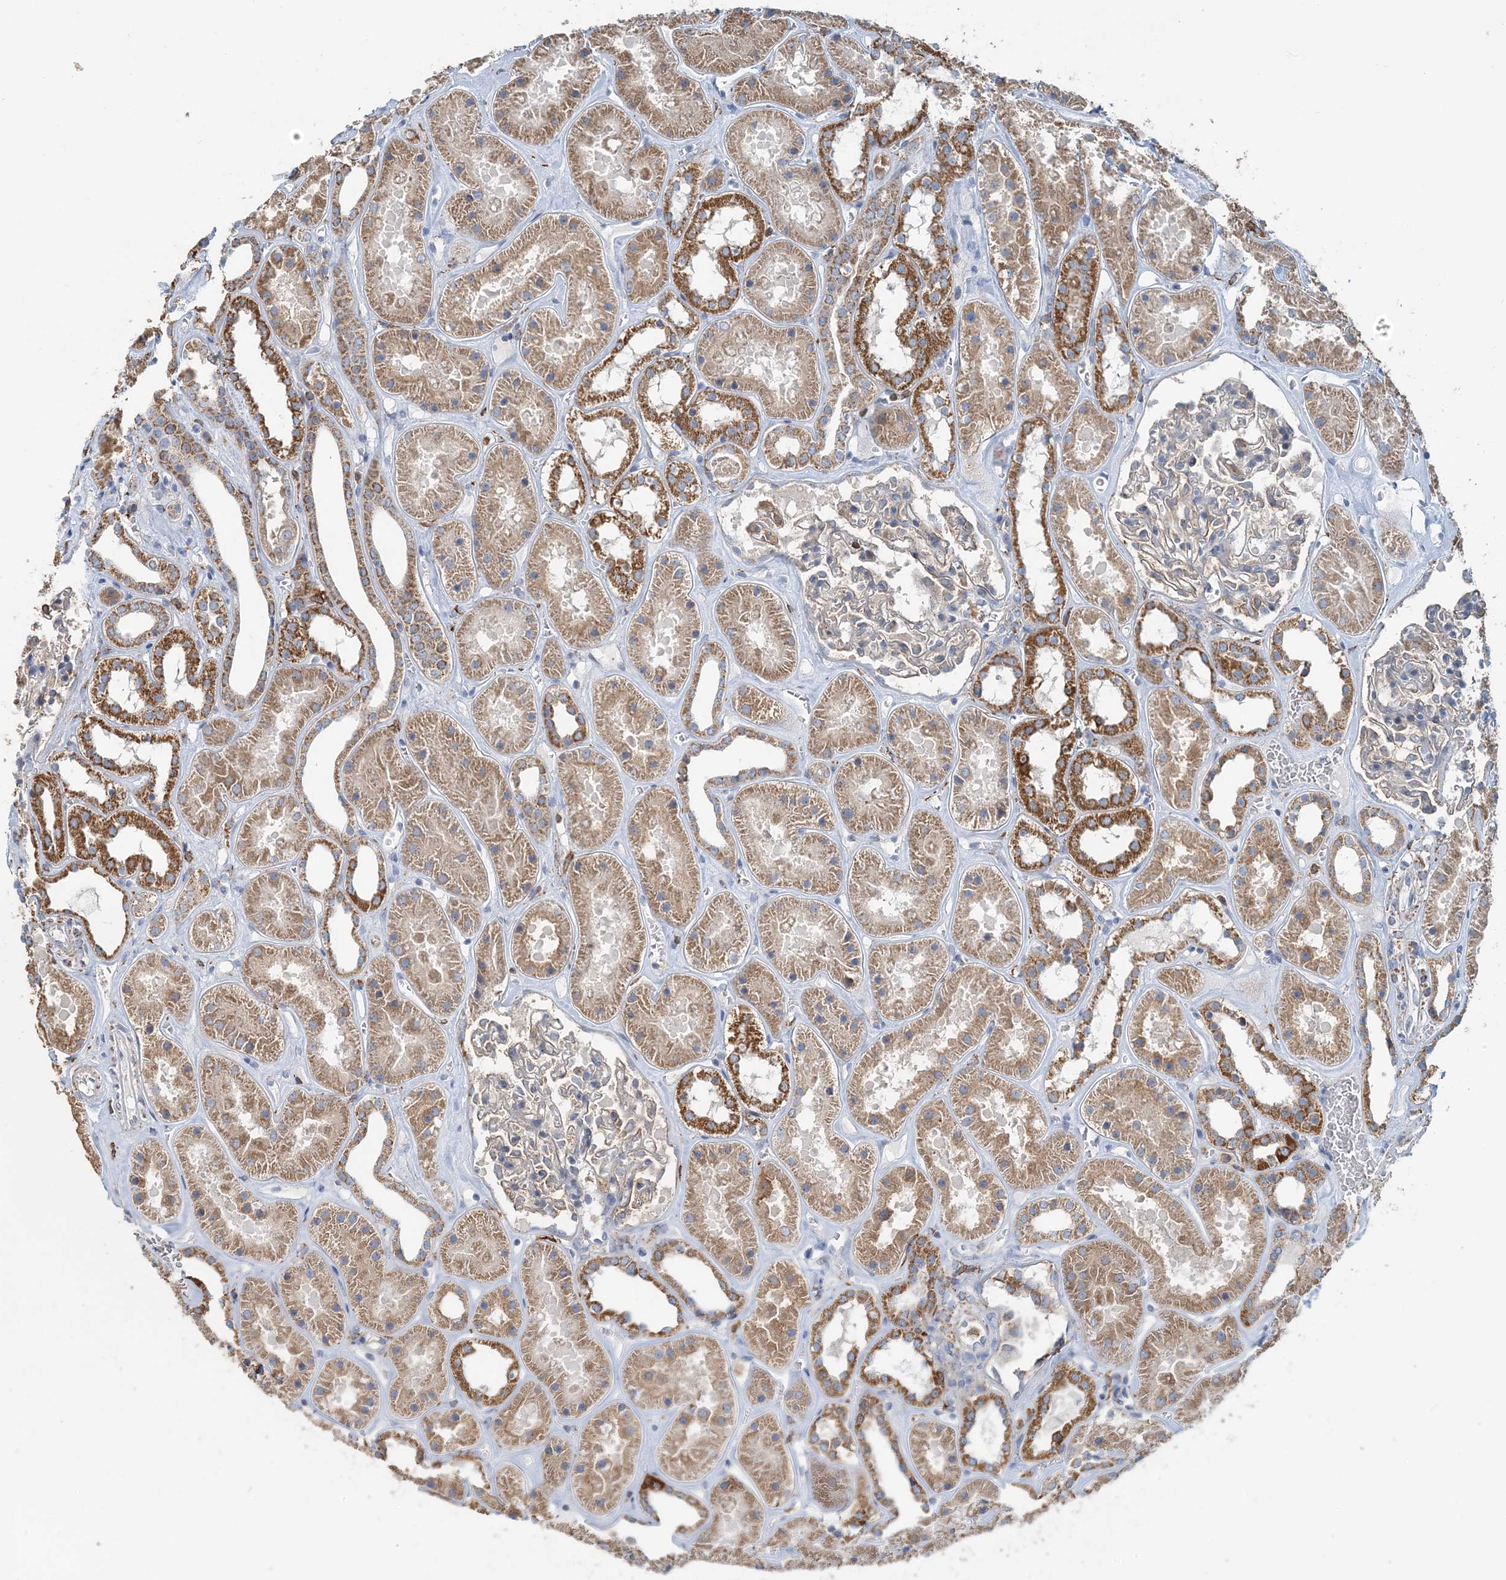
{"staining": {"intensity": "moderate", "quantity": "<25%", "location": "cytoplasmic/membranous"}, "tissue": "kidney", "cell_type": "Cells in glomeruli", "image_type": "normal", "snomed": [{"axis": "morphology", "description": "Normal tissue, NOS"}, {"axis": "topography", "description": "Kidney"}], "caption": "Immunohistochemical staining of unremarkable kidney demonstrates <25% levels of moderate cytoplasmic/membranous protein staining in about <25% of cells in glomeruli.", "gene": "TMLHE", "patient": {"sex": "female", "age": 41}}